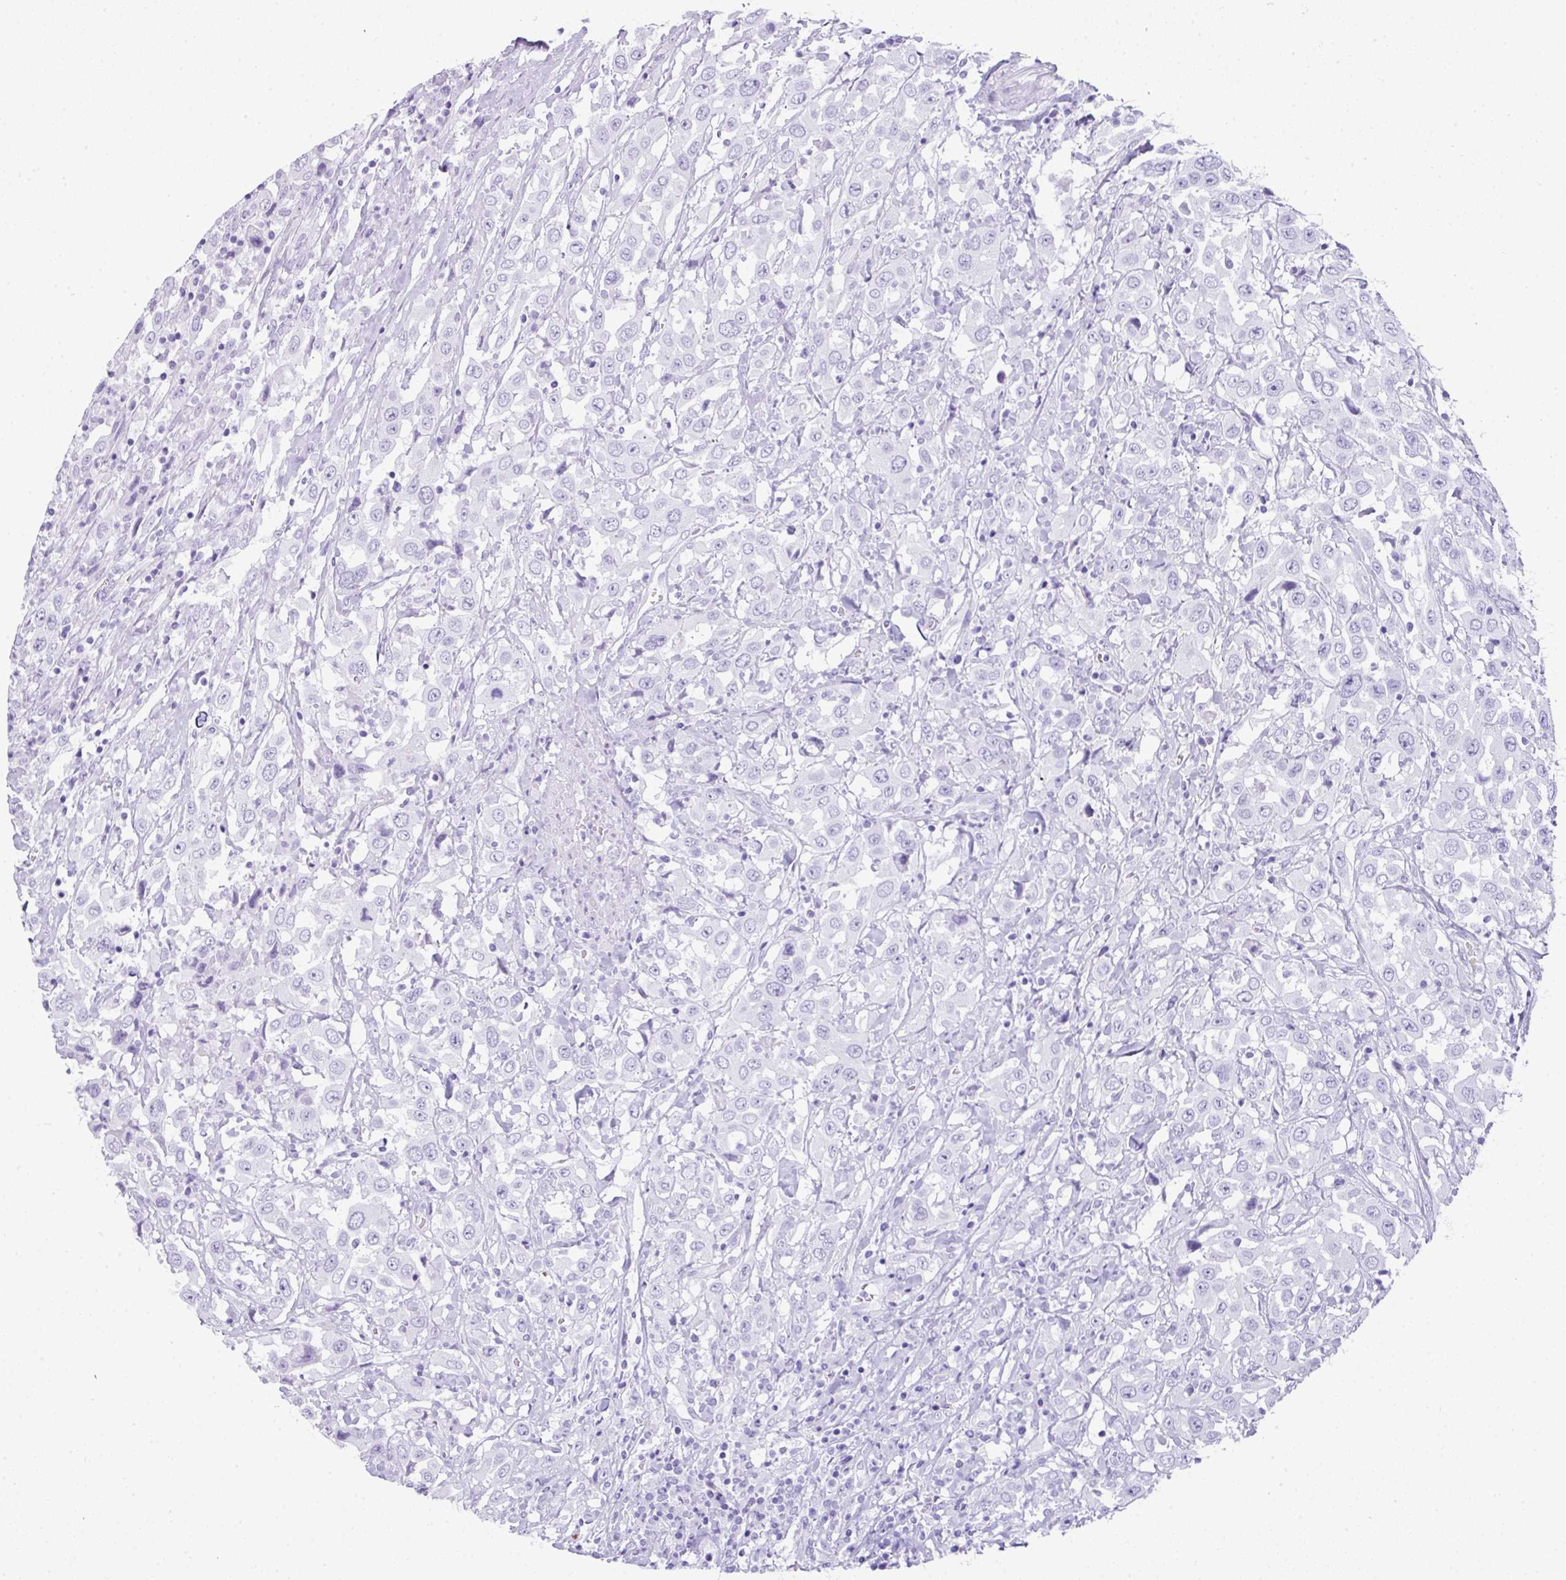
{"staining": {"intensity": "negative", "quantity": "none", "location": "none"}, "tissue": "urothelial cancer", "cell_type": "Tumor cells", "image_type": "cancer", "snomed": [{"axis": "morphology", "description": "Urothelial carcinoma, High grade"}, {"axis": "topography", "description": "Urinary bladder"}], "caption": "An immunohistochemistry (IHC) micrograph of high-grade urothelial carcinoma is shown. There is no staining in tumor cells of high-grade urothelial carcinoma.", "gene": "TNP1", "patient": {"sex": "male", "age": 61}}